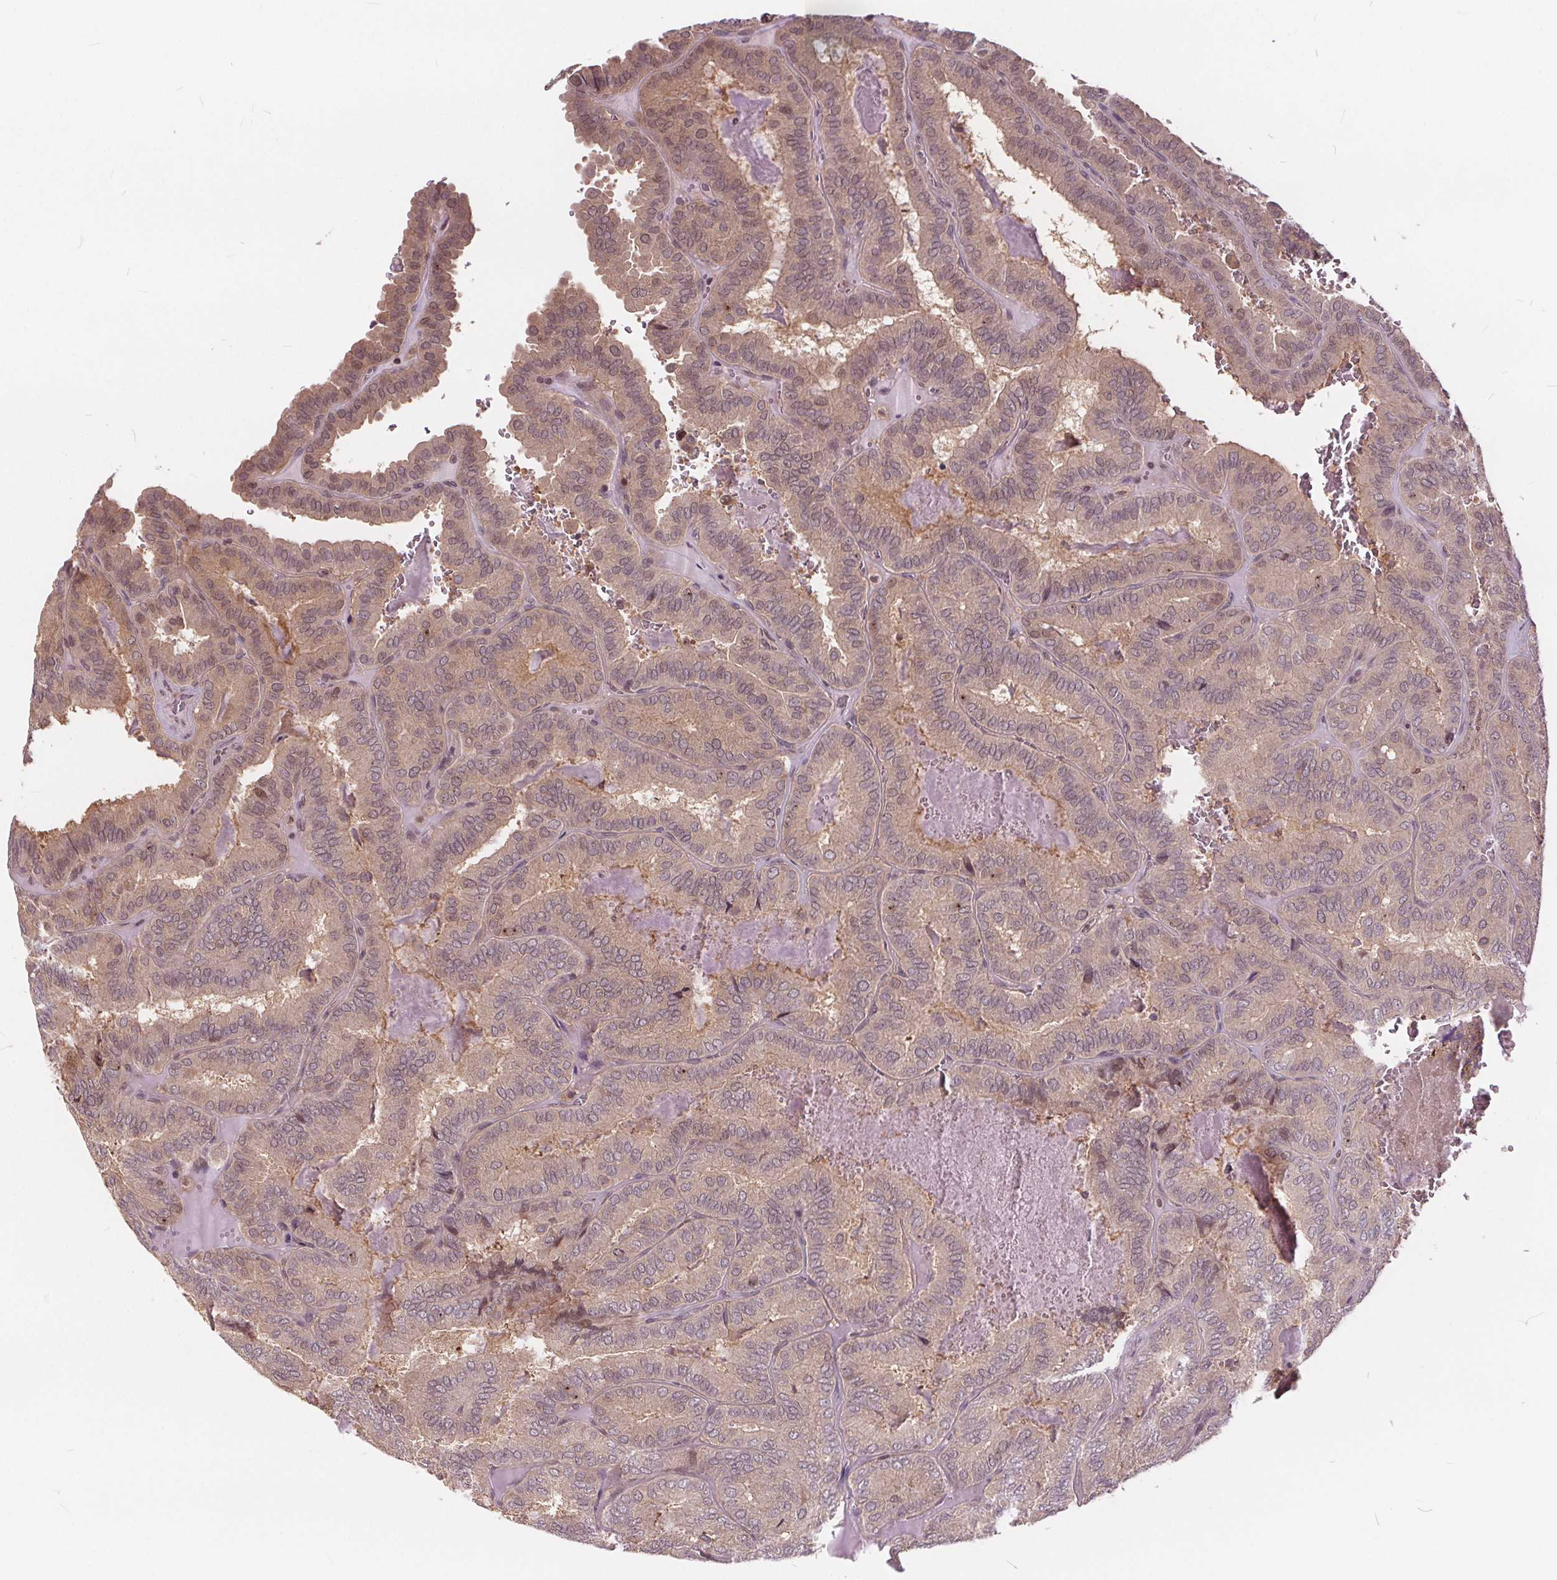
{"staining": {"intensity": "negative", "quantity": "none", "location": "none"}, "tissue": "thyroid cancer", "cell_type": "Tumor cells", "image_type": "cancer", "snomed": [{"axis": "morphology", "description": "Papillary adenocarcinoma, NOS"}, {"axis": "topography", "description": "Thyroid gland"}], "caption": "The image displays no significant positivity in tumor cells of thyroid cancer (papillary adenocarcinoma). (DAB immunohistochemistry with hematoxylin counter stain).", "gene": "HIF1AN", "patient": {"sex": "female", "age": 75}}